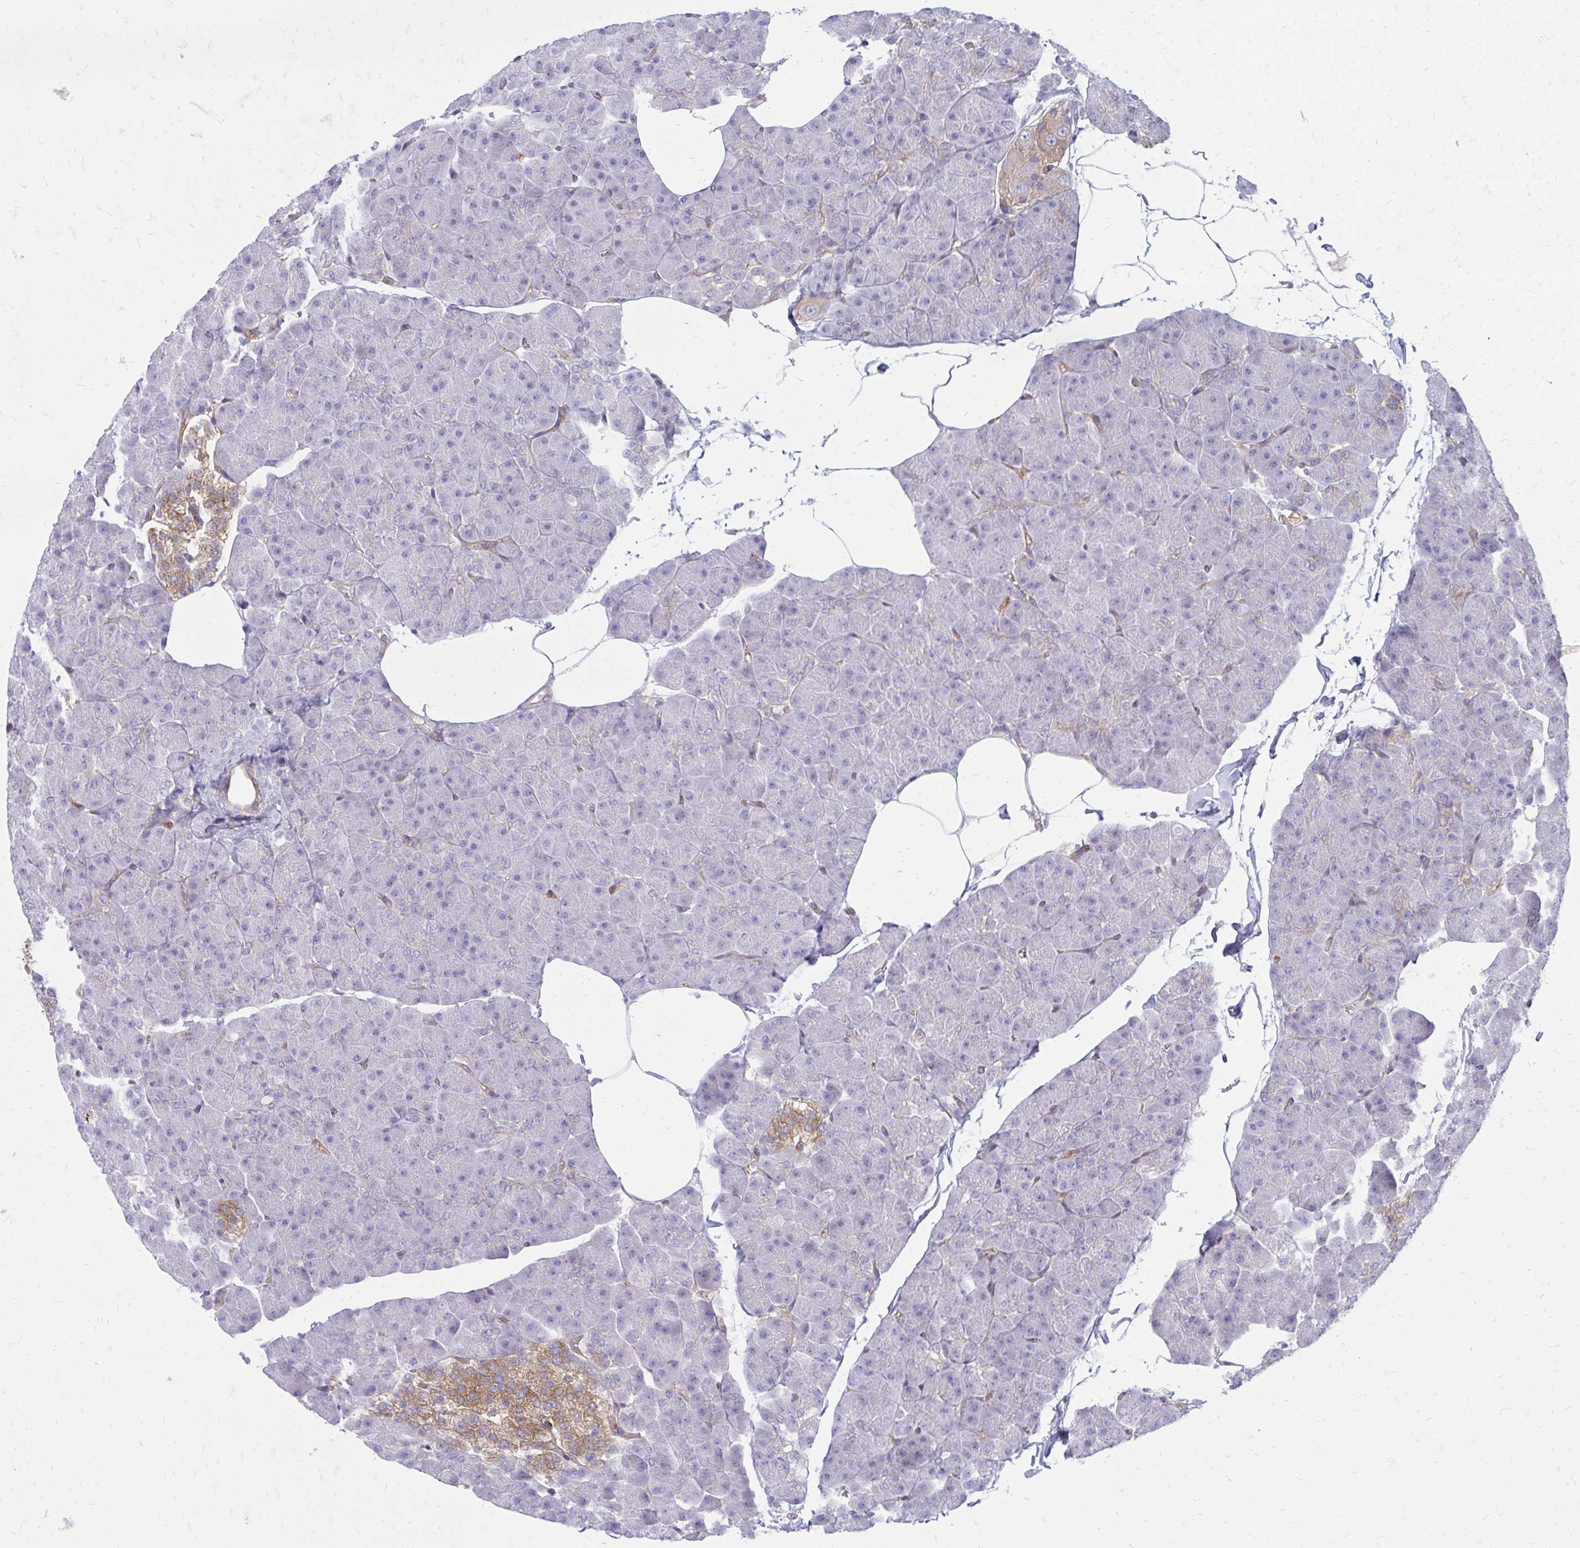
{"staining": {"intensity": "negative", "quantity": "none", "location": "none"}, "tissue": "pancreas", "cell_type": "Exocrine glandular cells", "image_type": "normal", "snomed": [{"axis": "morphology", "description": "Normal tissue, NOS"}, {"axis": "topography", "description": "Pancreas"}], "caption": "Immunohistochemistry histopathology image of benign human pancreas stained for a protein (brown), which displays no positivity in exocrine glandular cells.", "gene": "ASAP1", "patient": {"sex": "male", "age": 35}}